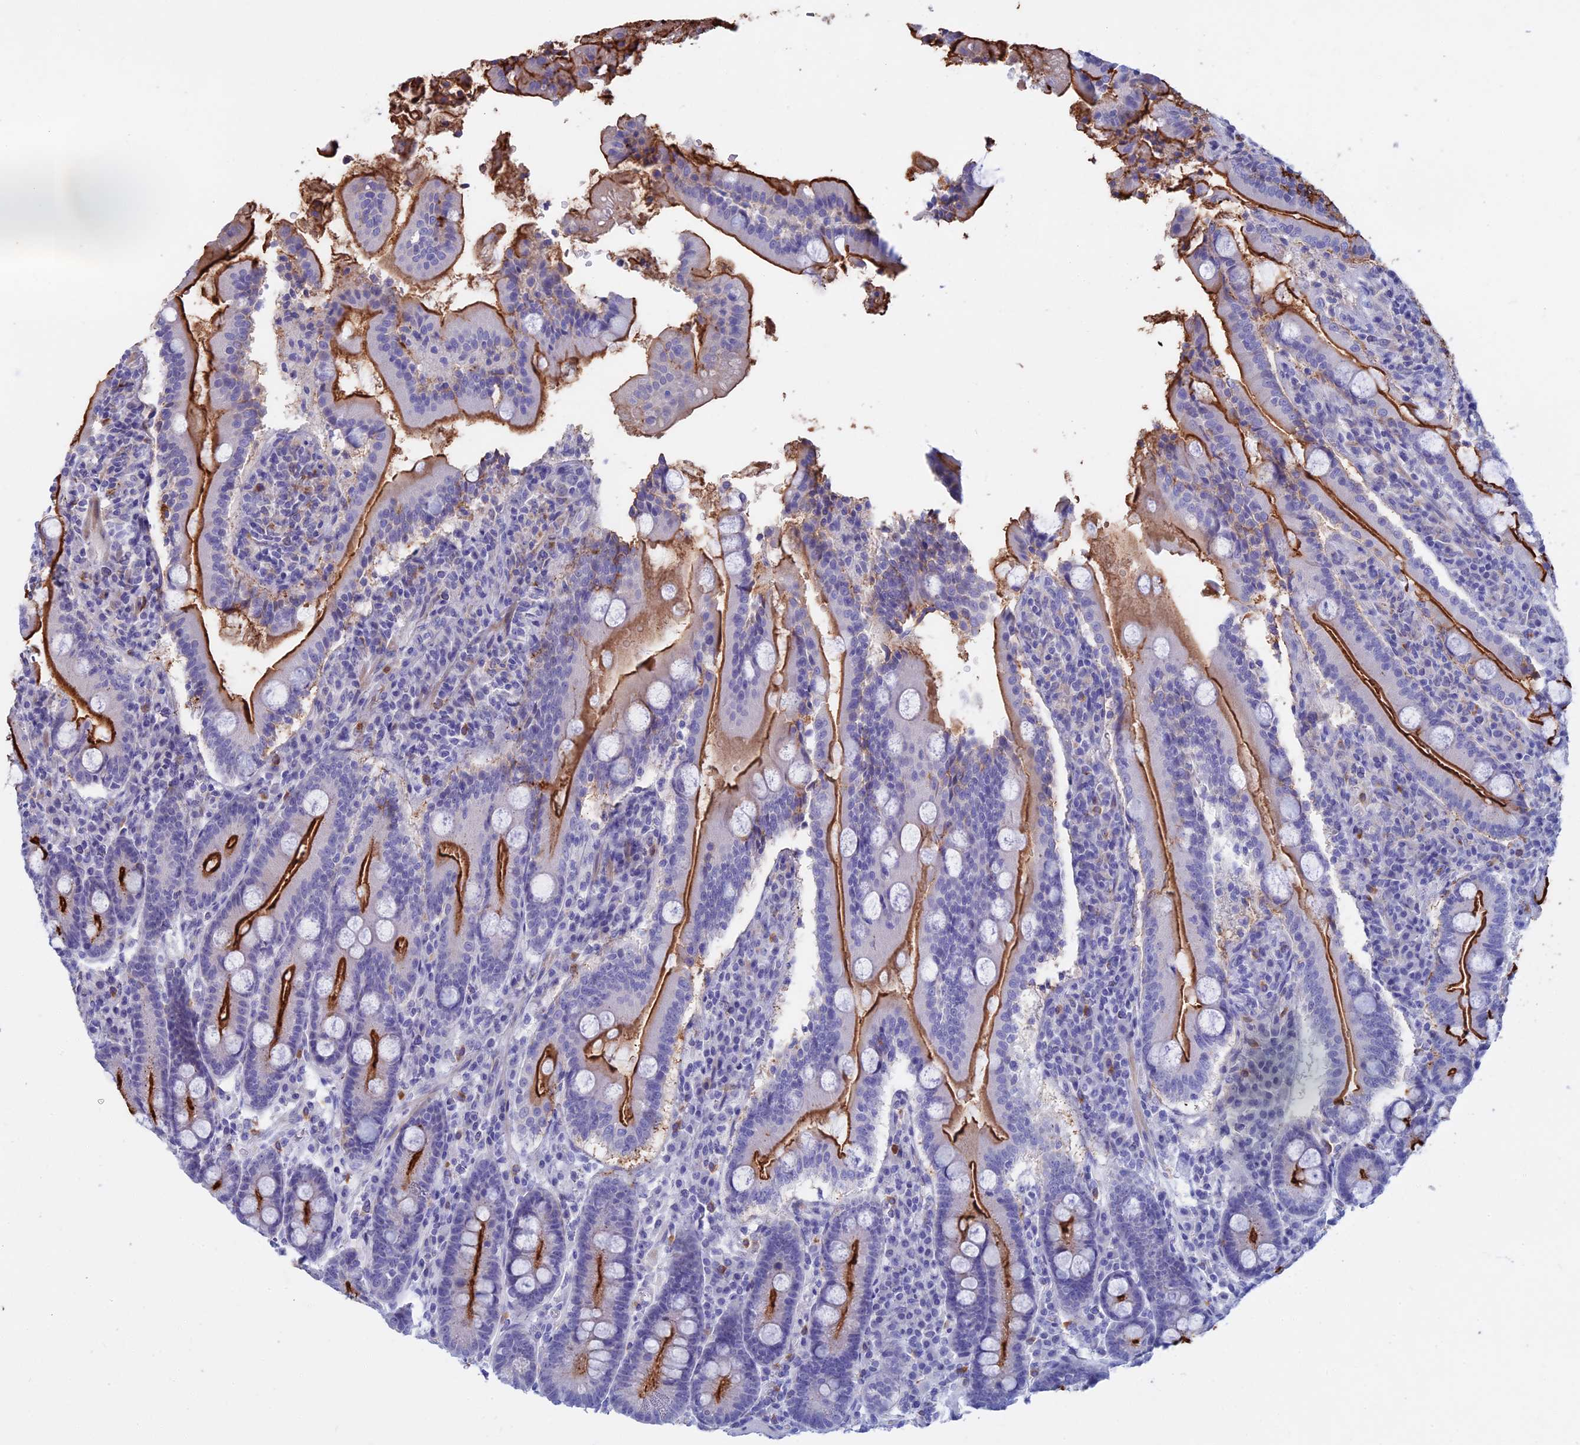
{"staining": {"intensity": "strong", "quantity": ">75%", "location": "cytoplasmic/membranous"}, "tissue": "duodenum", "cell_type": "Glandular cells", "image_type": "normal", "snomed": [{"axis": "morphology", "description": "Normal tissue, NOS"}, {"axis": "topography", "description": "Duodenum"}], "caption": "Duodenum stained for a protein (brown) shows strong cytoplasmic/membranous positive positivity in approximately >75% of glandular cells.", "gene": "SLC2A6", "patient": {"sex": "male", "age": 35}}